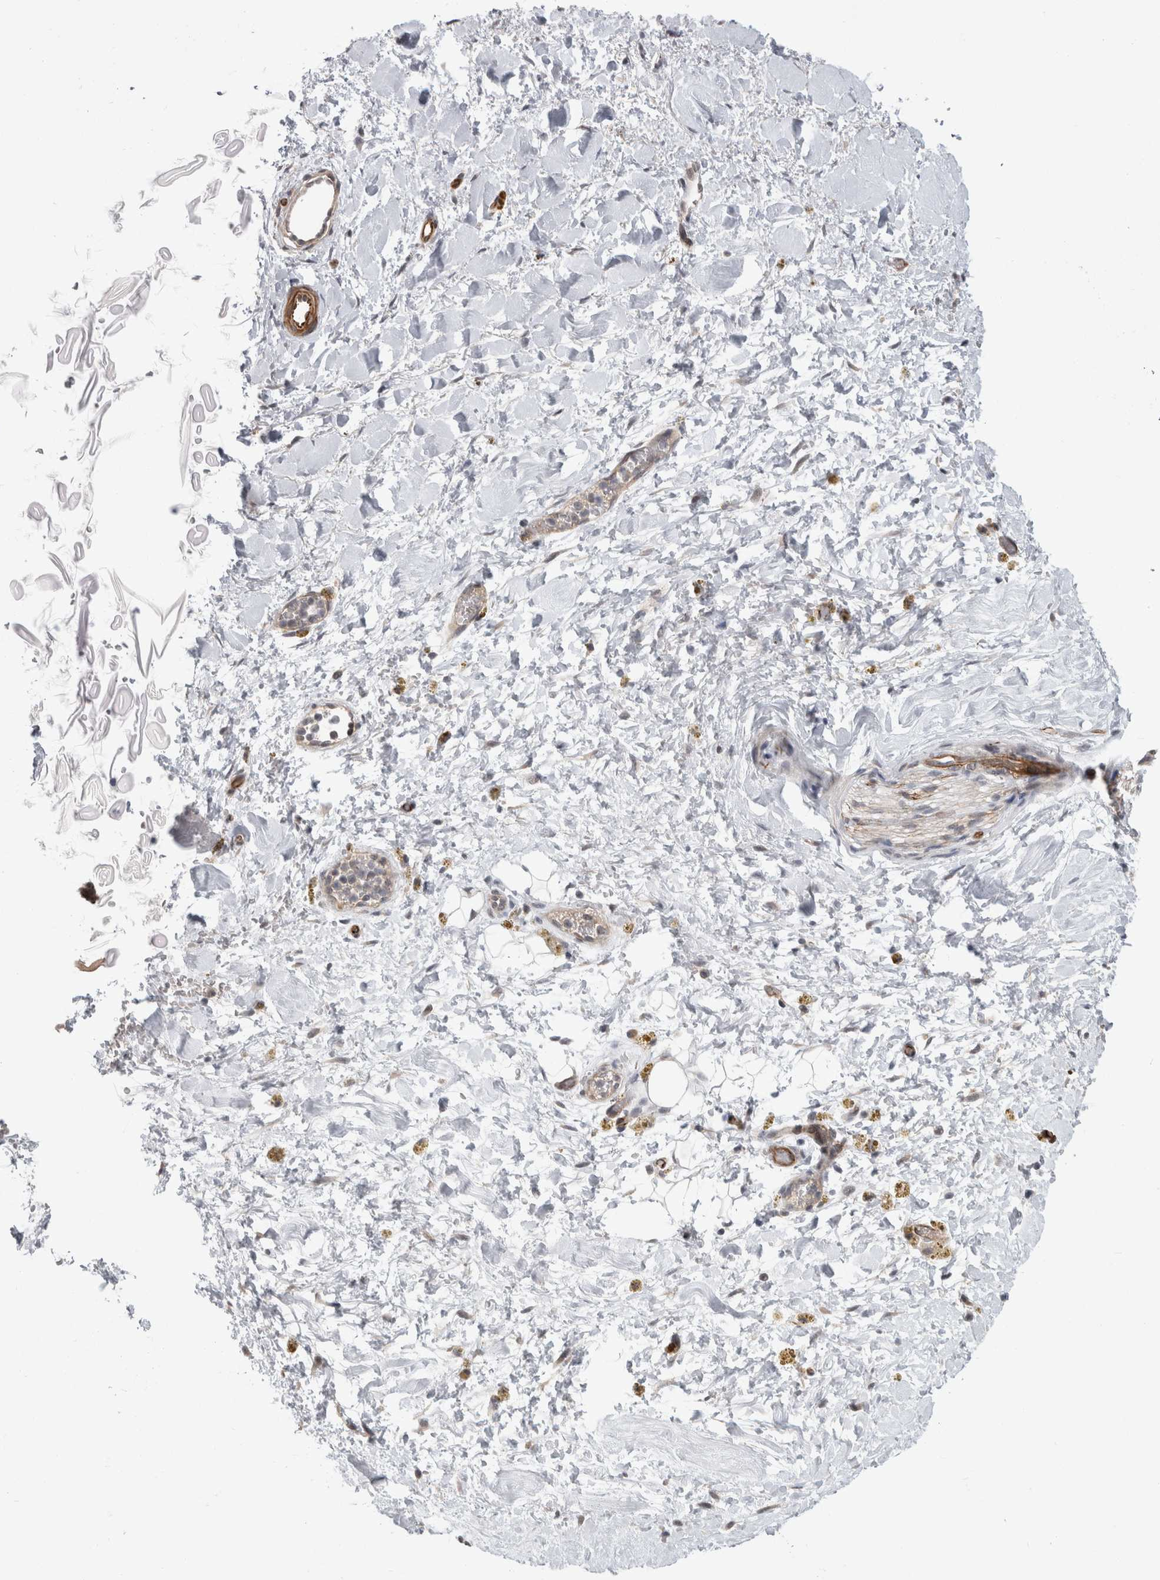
{"staining": {"intensity": "negative", "quantity": "none", "location": "none"}, "tissue": "adipose tissue", "cell_type": "Adipocytes", "image_type": "normal", "snomed": [{"axis": "morphology", "description": "Normal tissue, NOS"}, {"axis": "topography", "description": "Kidney"}, {"axis": "topography", "description": "Peripheral nerve tissue"}], "caption": "High magnification brightfield microscopy of benign adipose tissue stained with DAB (3,3'-diaminobenzidine) (brown) and counterstained with hematoxylin (blue): adipocytes show no significant positivity. (DAB immunohistochemistry (IHC) visualized using brightfield microscopy, high magnification).", "gene": "FAM83H", "patient": {"sex": "male", "age": 7}}